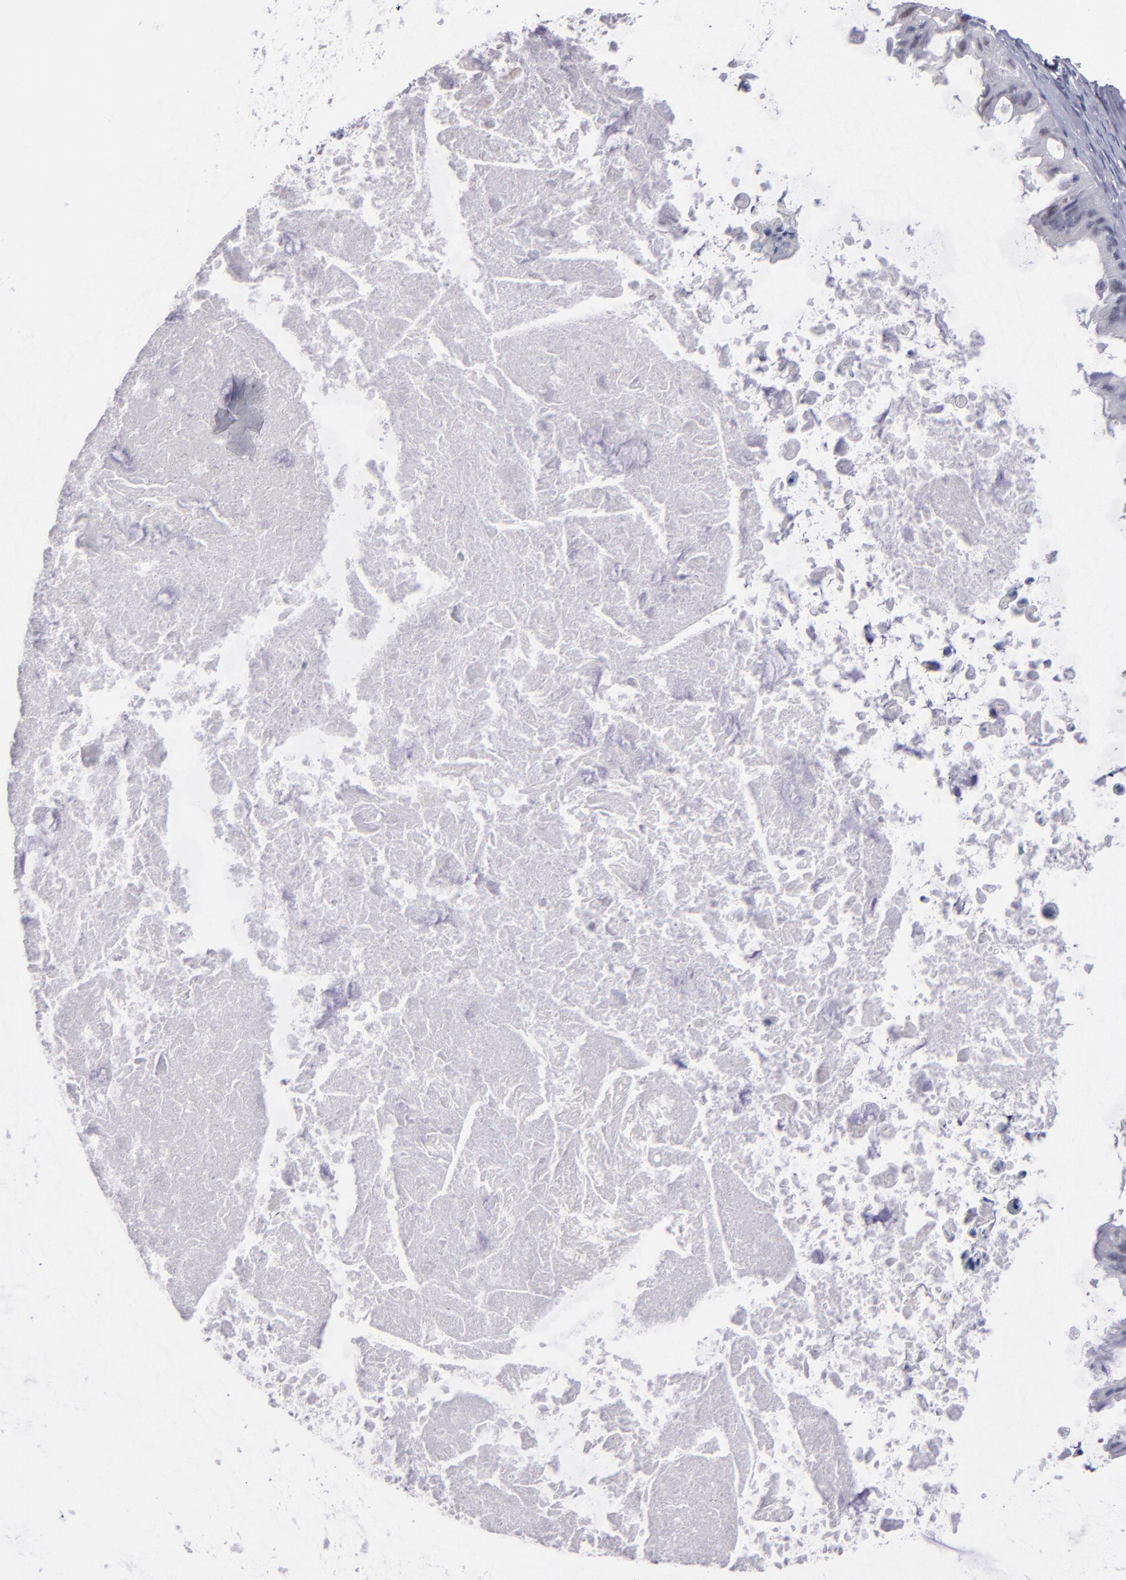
{"staining": {"intensity": "negative", "quantity": "none", "location": "none"}, "tissue": "ovarian cancer", "cell_type": "Tumor cells", "image_type": "cancer", "snomed": [{"axis": "morphology", "description": "Cystadenocarcinoma, mucinous, NOS"}, {"axis": "topography", "description": "Ovary"}], "caption": "A histopathology image of human ovarian cancer is negative for staining in tumor cells. (Immunohistochemistry, brightfield microscopy, high magnification).", "gene": "OTUB2", "patient": {"sex": "female", "age": 37}}